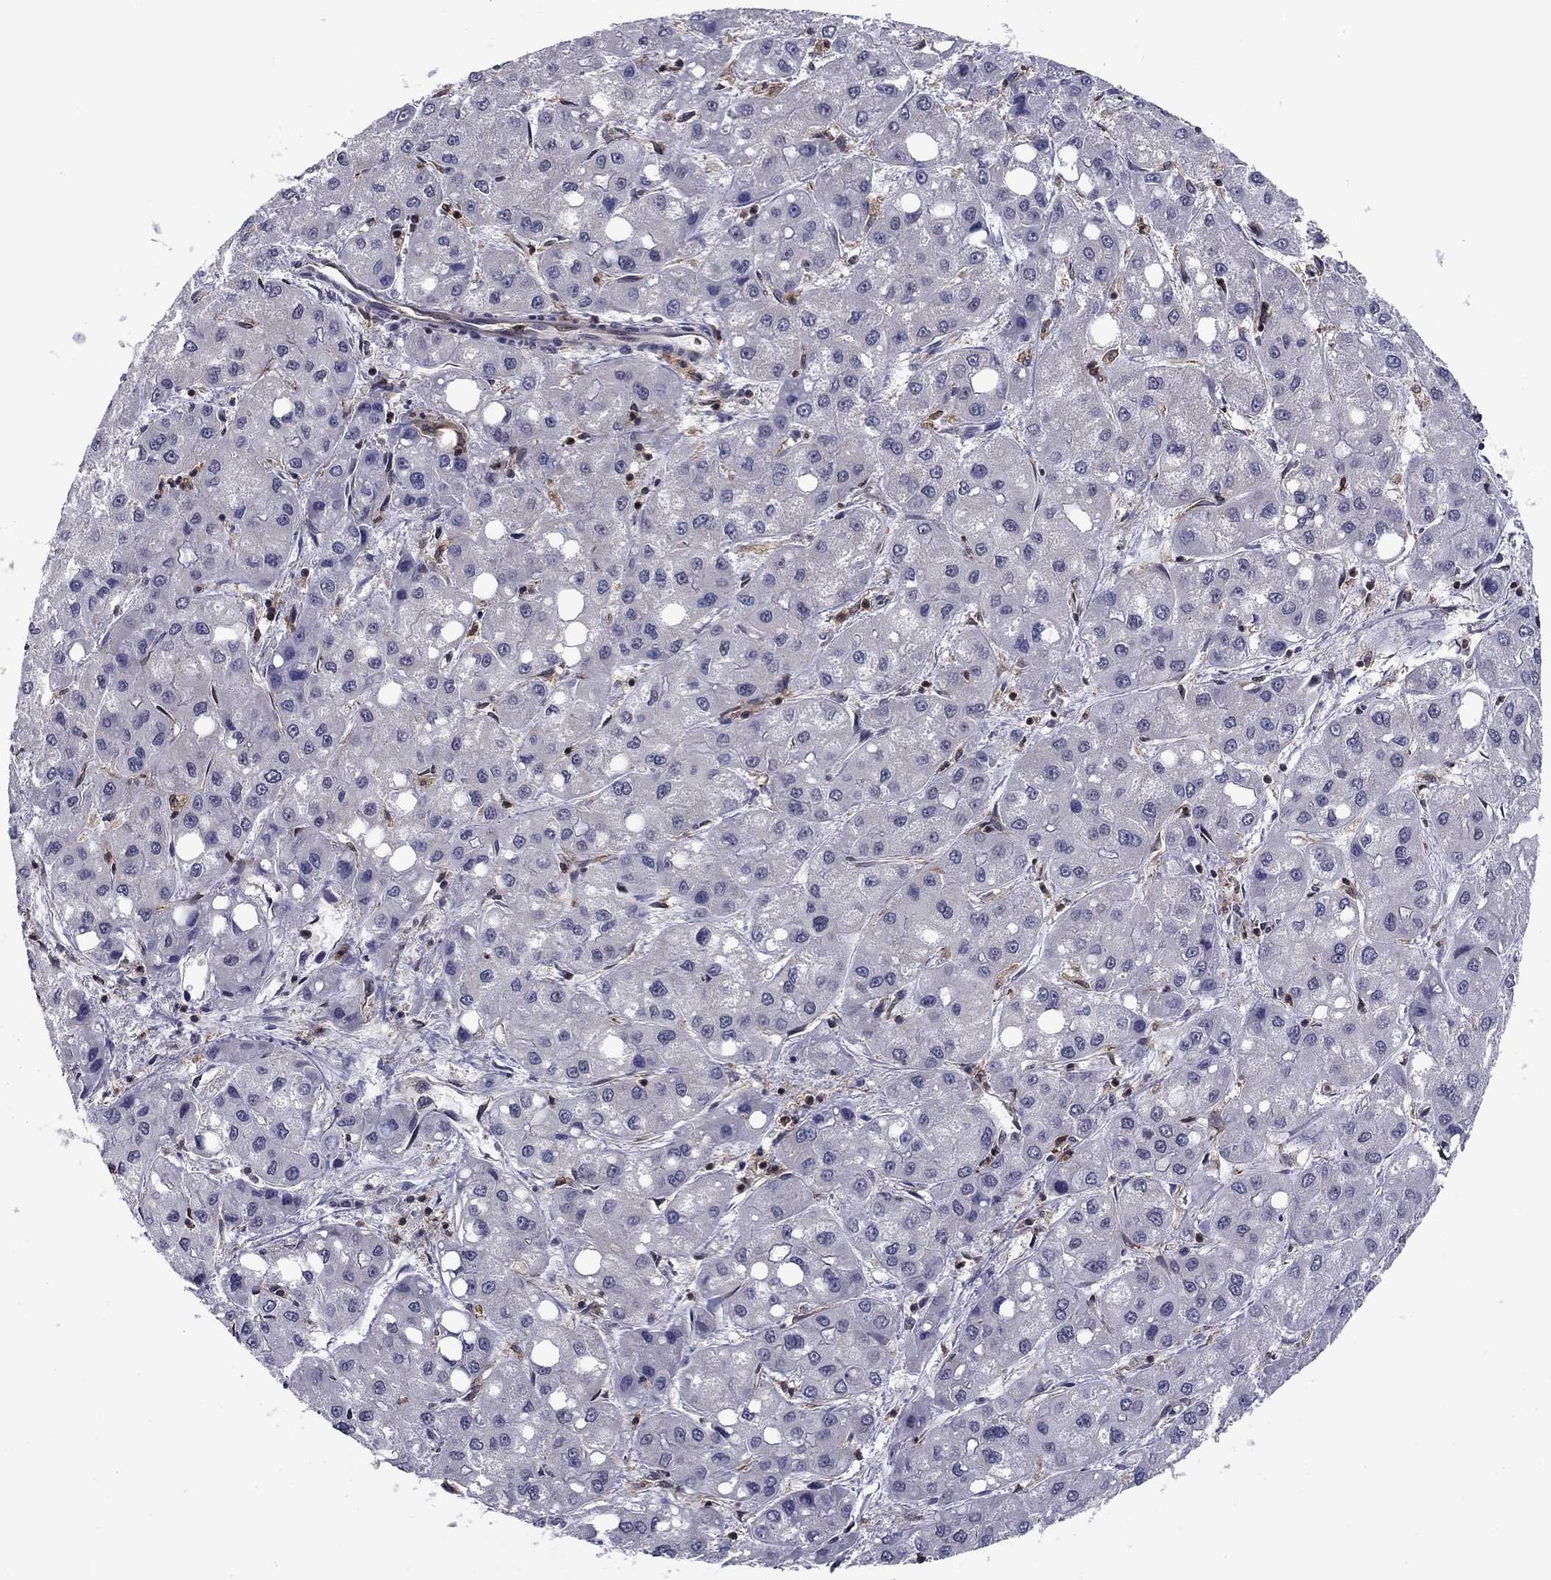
{"staining": {"intensity": "negative", "quantity": "none", "location": "none"}, "tissue": "liver cancer", "cell_type": "Tumor cells", "image_type": "cancer", "snomed": [{"axis": "morphology", "description": "Carcinoma, Hepatocellular, NOS"}, {"axis": "topography", "description": "Liver"}], "caption": "DAB immunohistochemical staining of human liver hepatocellular carcinoma shows no significant staining in tumor cells.", "gene": "PLCB2", "patient": {"sex": "male", "age": 73}}